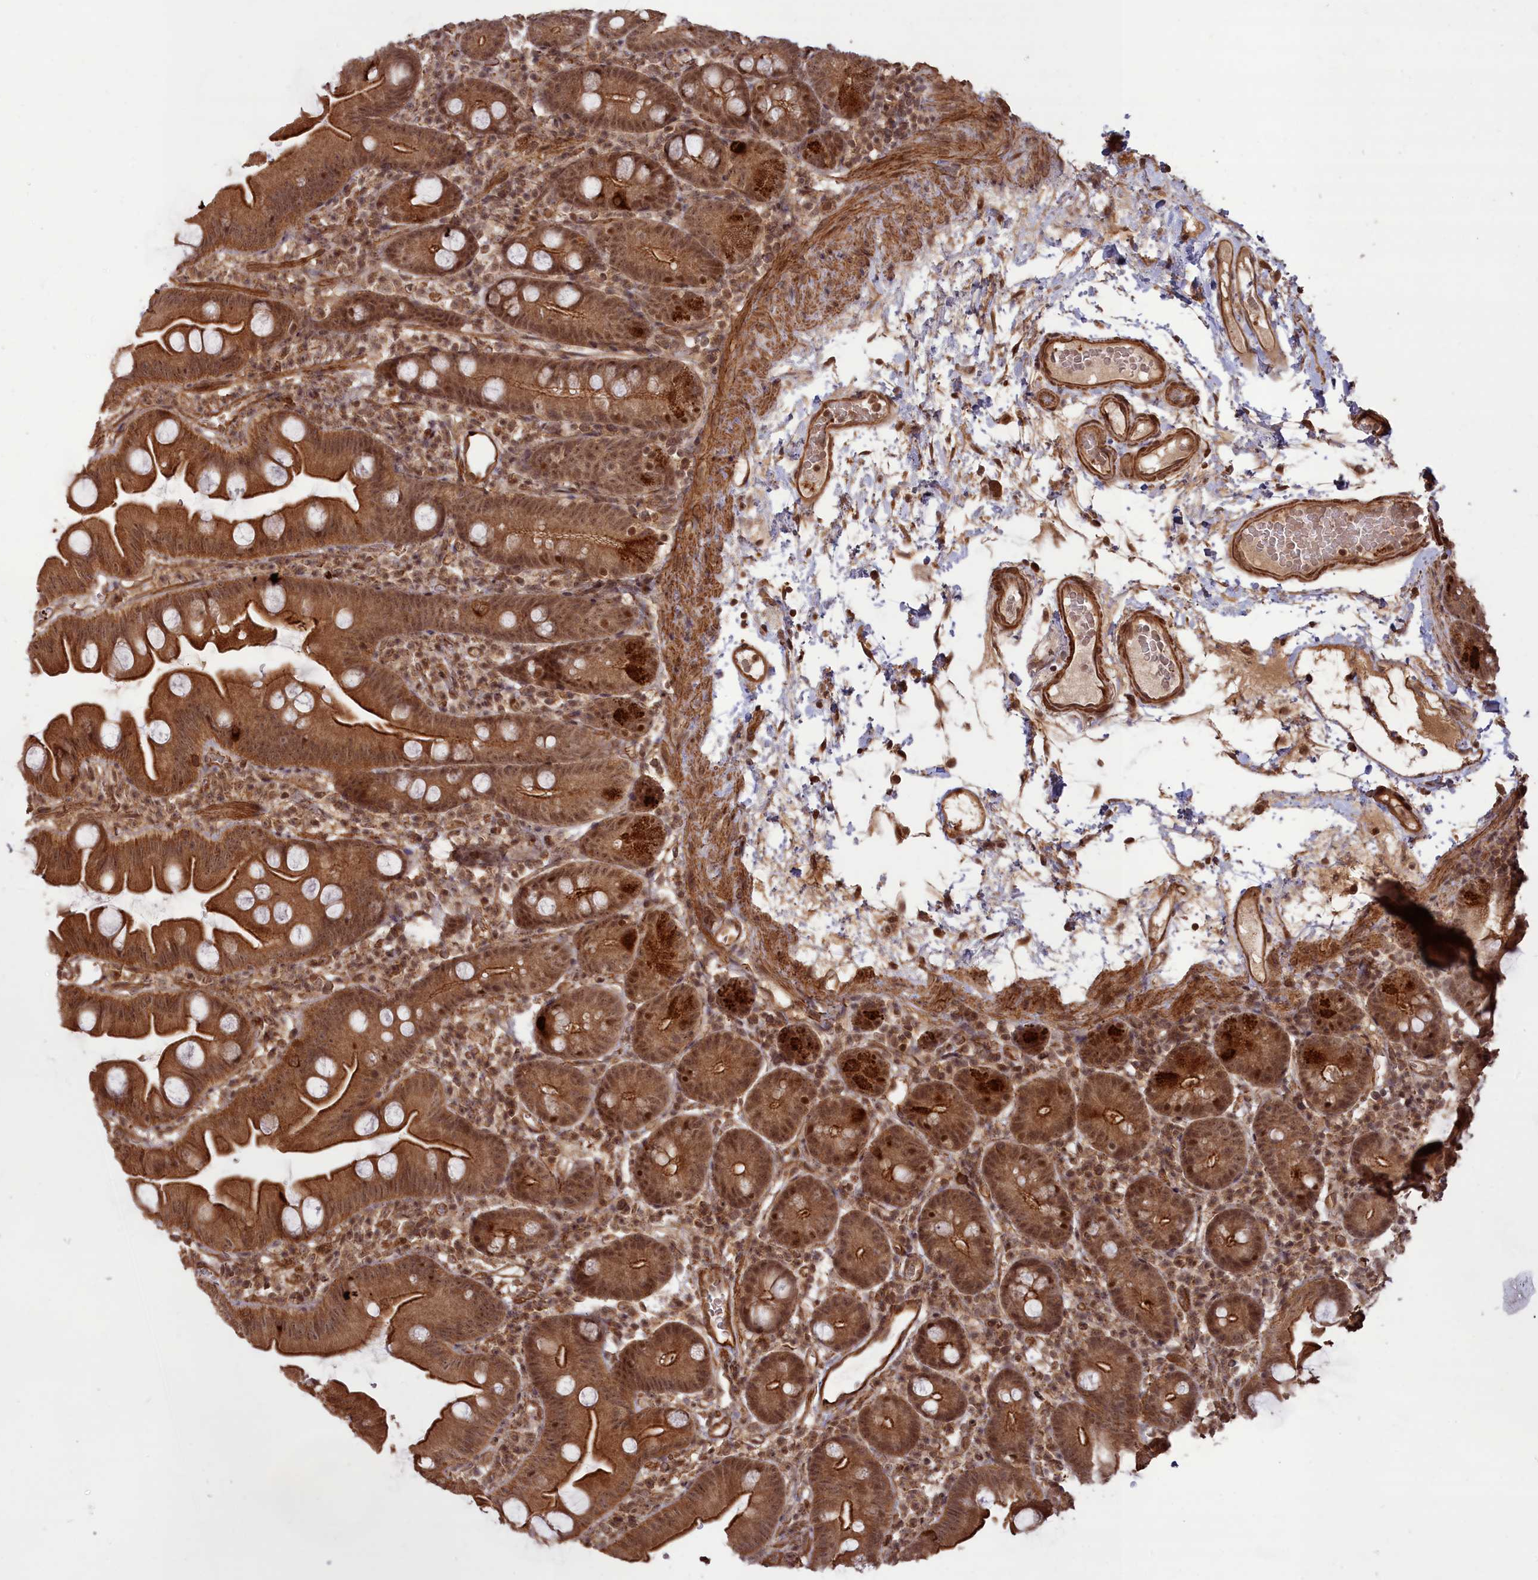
{"staining": {"intensity": "moderate", "quantity": ">75%", "location": "cytoplasmic/membranous,nuclear"}, "tissue": "small intestine", "cell_type": "Glandular cells", "image_type": "normal", "snomed": [{"axis": "morphology", "description": "Normal tissue, NOS"}, {"axis": "topography", "description": "Small intestine"}], "caption": "Normal small intestine demonstrates moderate cytoplasmic/membranous,nuclear staining in about >75% of glandular cells Immunohistochemistry (ihc) stains the protein of interest in brown and the nuclei are stained blue..", "gene": "CCDC174", "patient": {"sex": "female", "age": 68}}